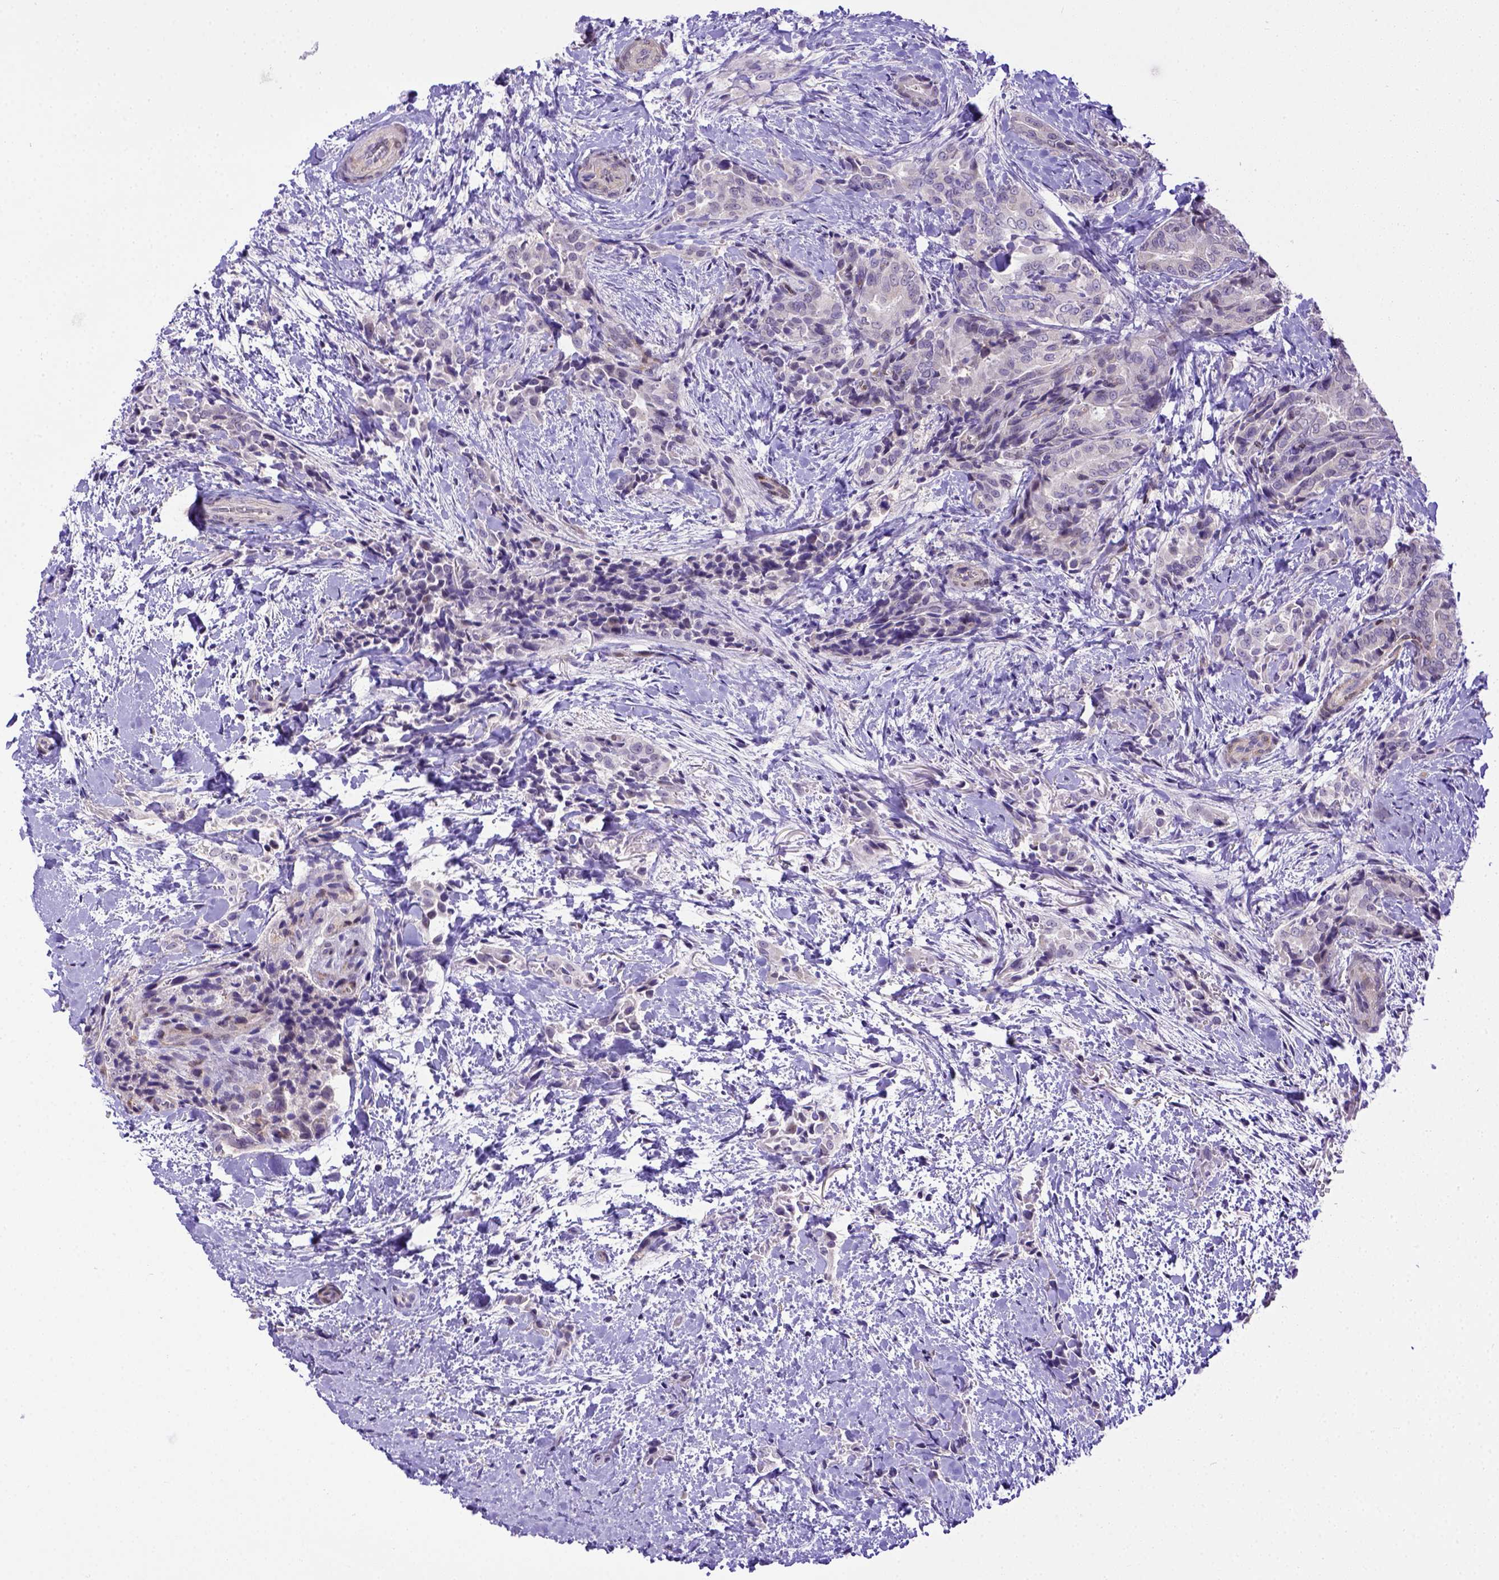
{"staining": {"intensity": "negative", "quantity": "none", "location": "none"}, "tissue": "thyroid cancer", "cell_type": "Tumor cells", "image_type": "cancer", "snomed": [{"axis": "morphology", "description": "Papillary adenocarcinoma, NOS"}, {"axis": "topography", "description": "Thyroid gland"}], "caption": "DAB (3,3'-diaminobenzidine) immunohistochemical staining of papillary adenocarcinoma (thyroid) reveals no significant positivity in tumor cells.", "gene": "BTN1A1", "patient": {"sex": "male", "age": 61}}